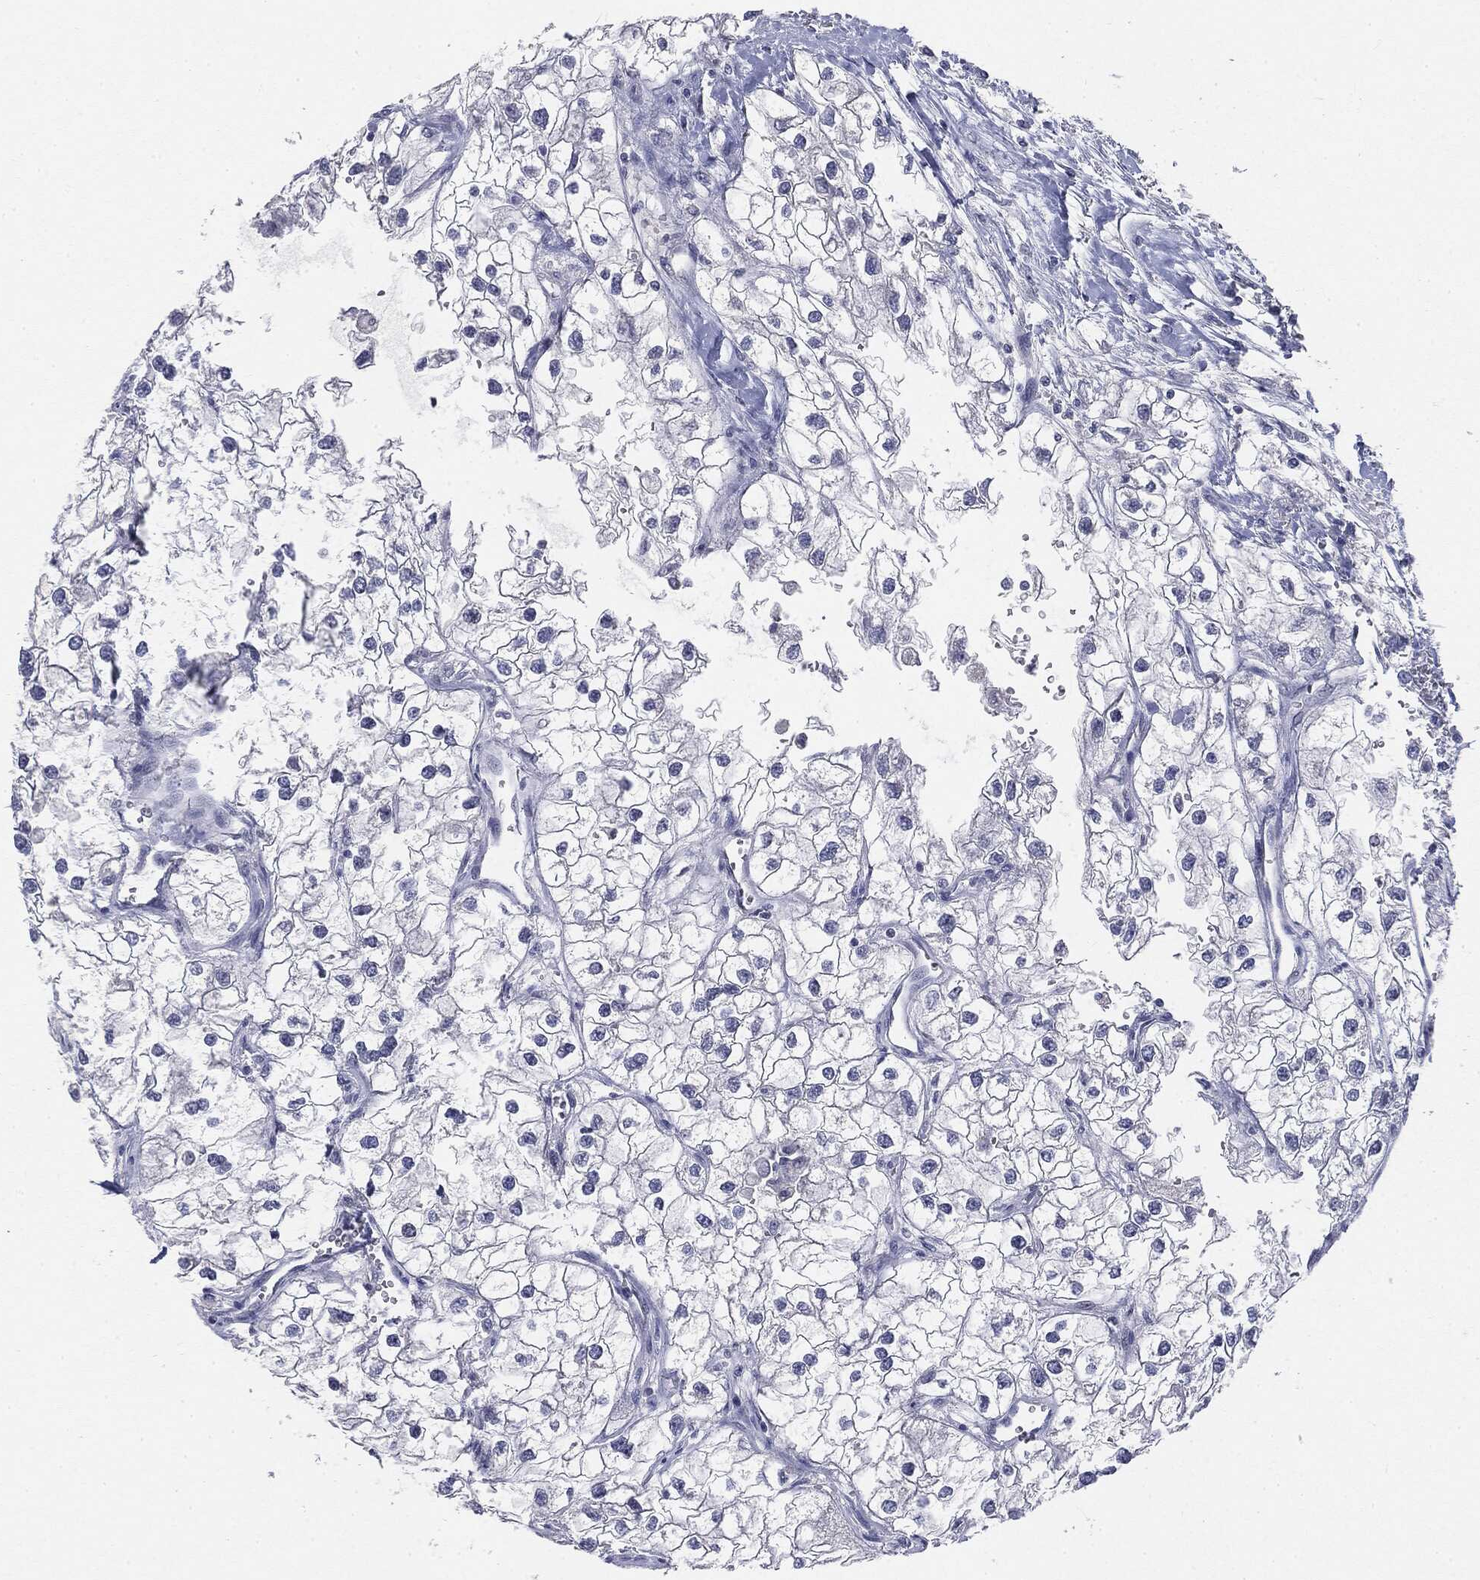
{"staining": {"intensity": "negative", "quantity": "none", "location": "none"}, "tissue": "renal cancer", "cell_type": "Tumor cells", "image_type": "cancer", "snomed": [{"axis": "morphology", "description": "Adenocarcinoma, NOS"}, {"axis": "topography", "description": "Kidney"}], "caption": "Renal cancer stained for a protein using immunohistochemistry (IHC) shows no staining tumor cells.", "gene": "CGB1", "patient": {"sex": "male", "age": 59}}